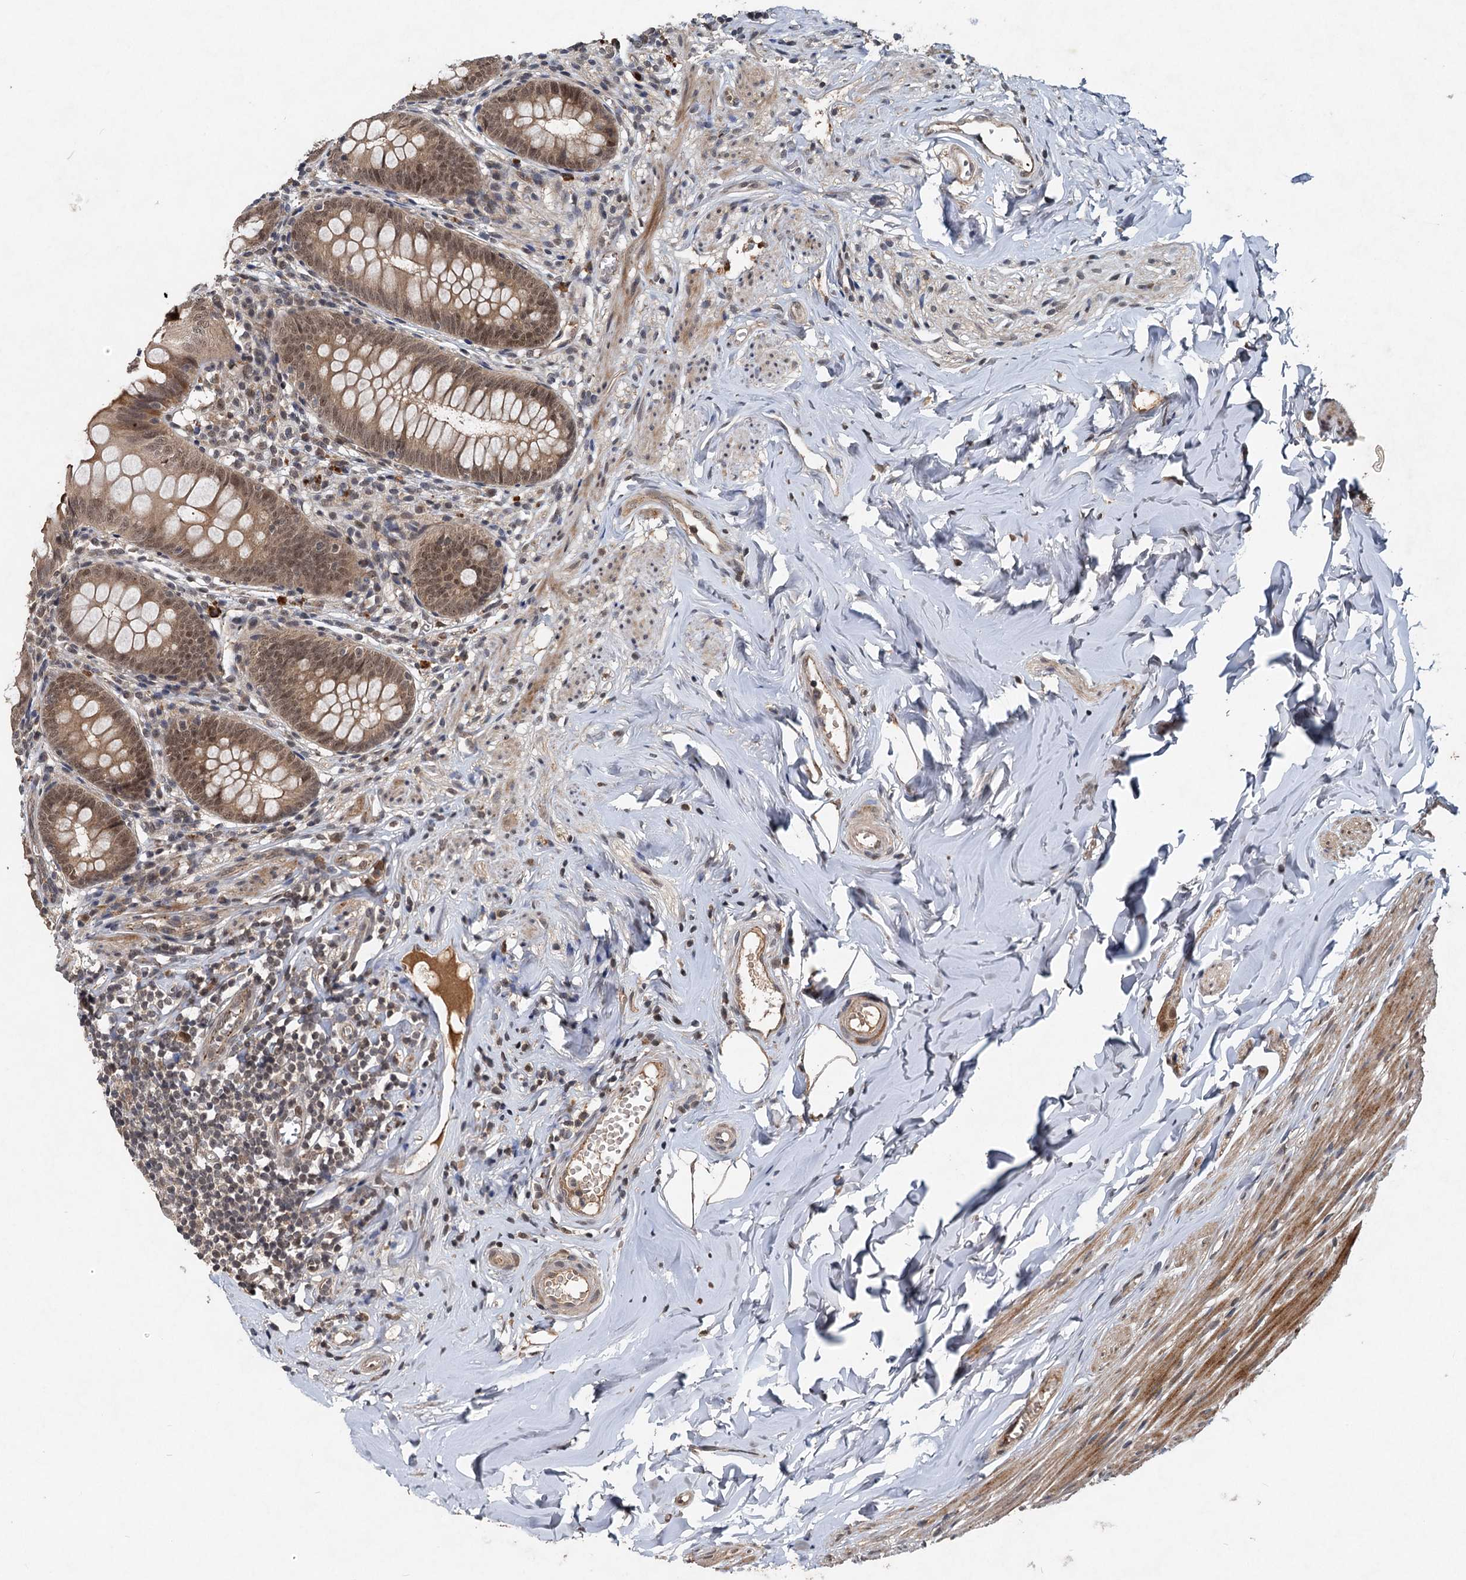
{"staining": {"intensity": "moderate", "quantity": ">75%", "location": "cytoplasmic/membranous,nuclear"}, "tissue": "appendix", "cell_type": "Glandular cells", "image_type": "normal", "snomed": [{"axis": "morphology", "description": "Normal tissue, NOS"}, {"axis": "topography", "description": "Appendix"}], "caption": "Immunohistochemistry image of normal appendix stained for a protein (brown), which reveals medium levels of moderate cytoplasmic/membranous,nuclear staining in about >75% of glandular cells.", "gene": "RITA1", "patient": {"sex": "female", "age": 51}}